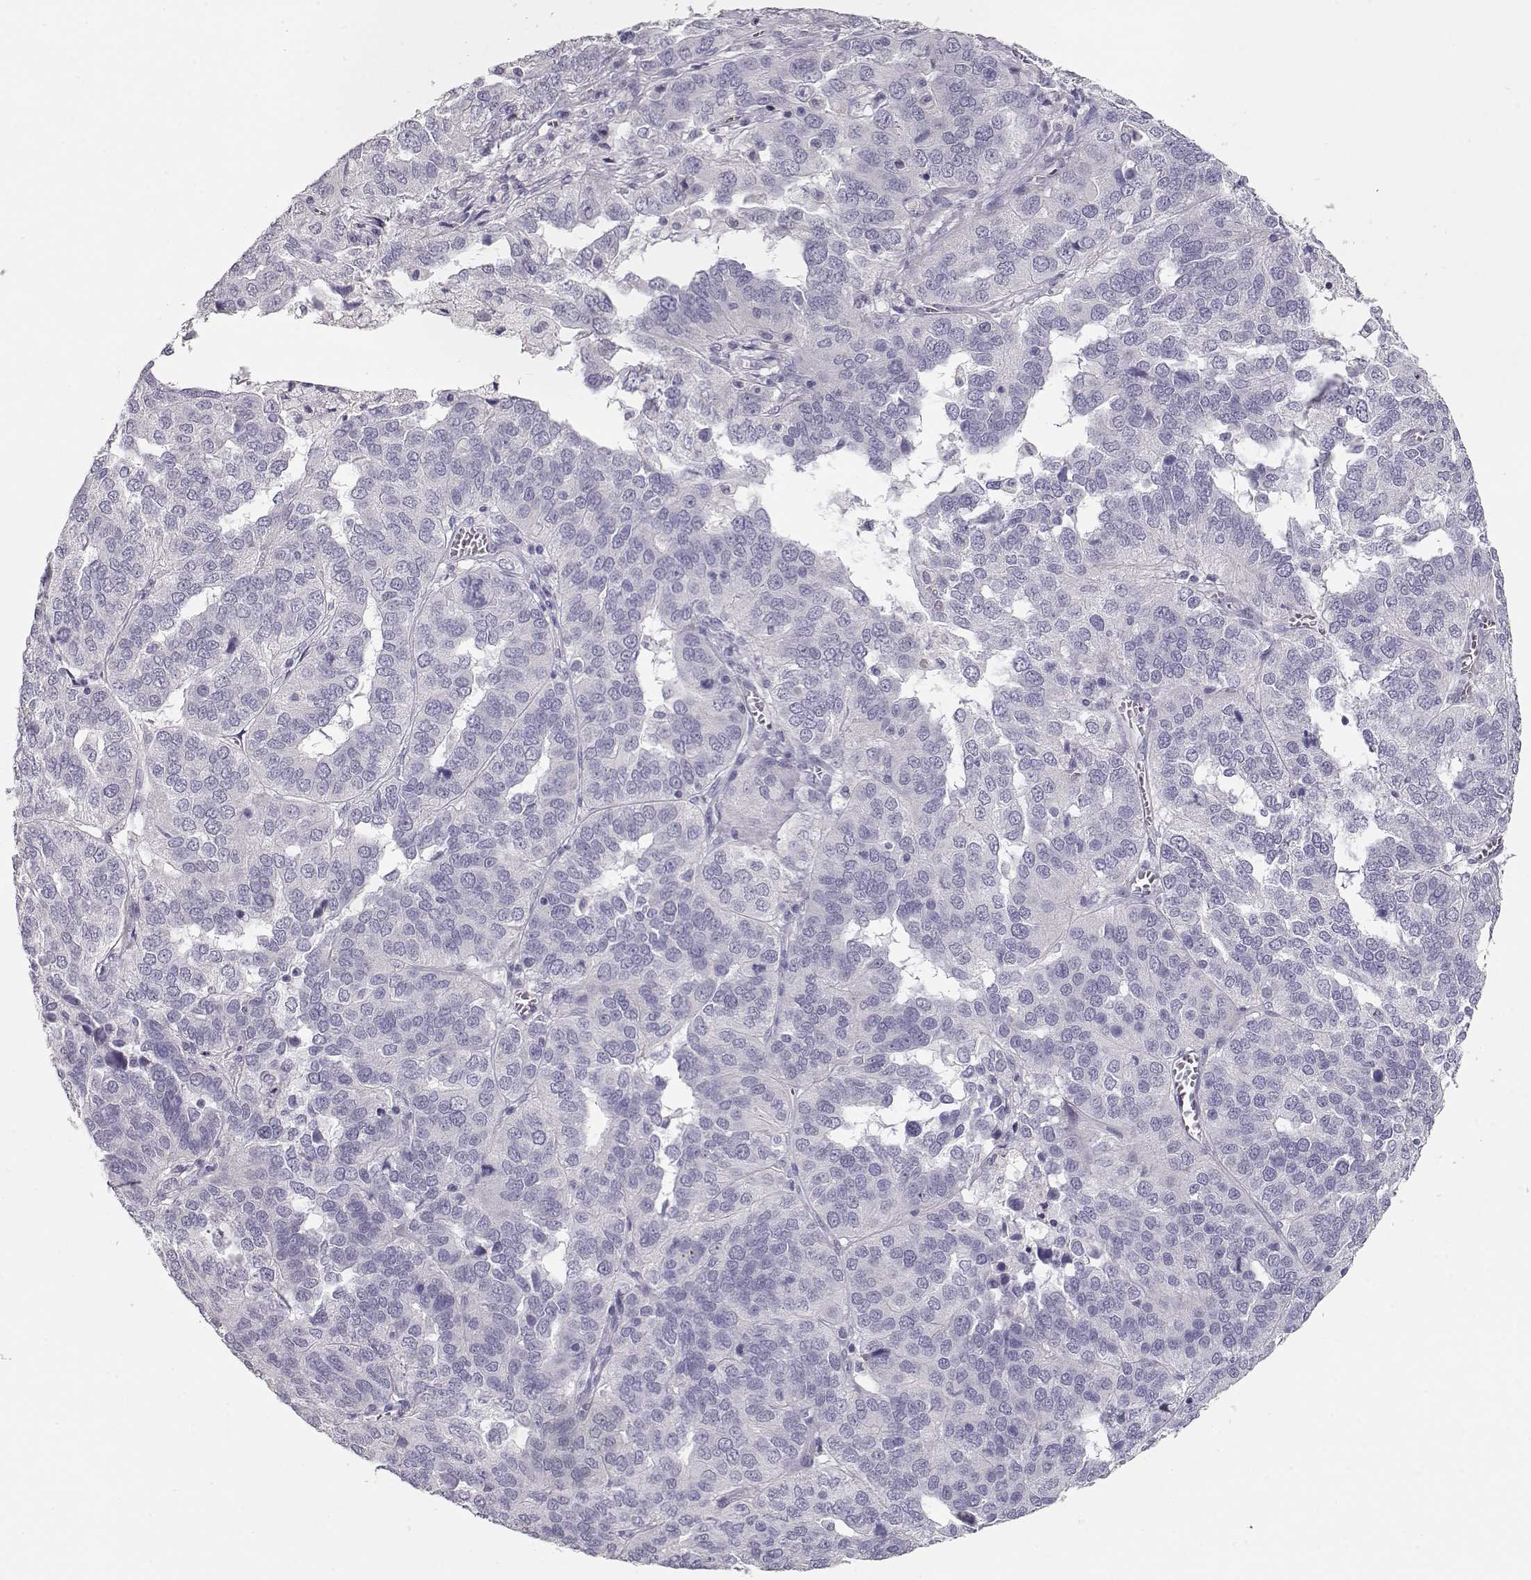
{"staining": {"intensity": "negative", "quantity": "none", "location": "none"}, "tissue": "ovarian cancer", "cell_type": "Tumor cells", "image_type": "cancer", "snomed": [{"axis": "morphology", "description": "Carcinoma, endometroid"}, {"axis": "topography", "description": "Soft tissue"}, {"axis": "topography", "description": "Ovary"}], "caption": "IHC of endometroid carcinoma (ovarian) shows no staining in tumor cells. (DAB (3,3'-diaminobenzidine) immunohistochemistry (IHC), high magnification).", "gene": "MAGEC1", "patient": {"sex": "female", "age": 52}}